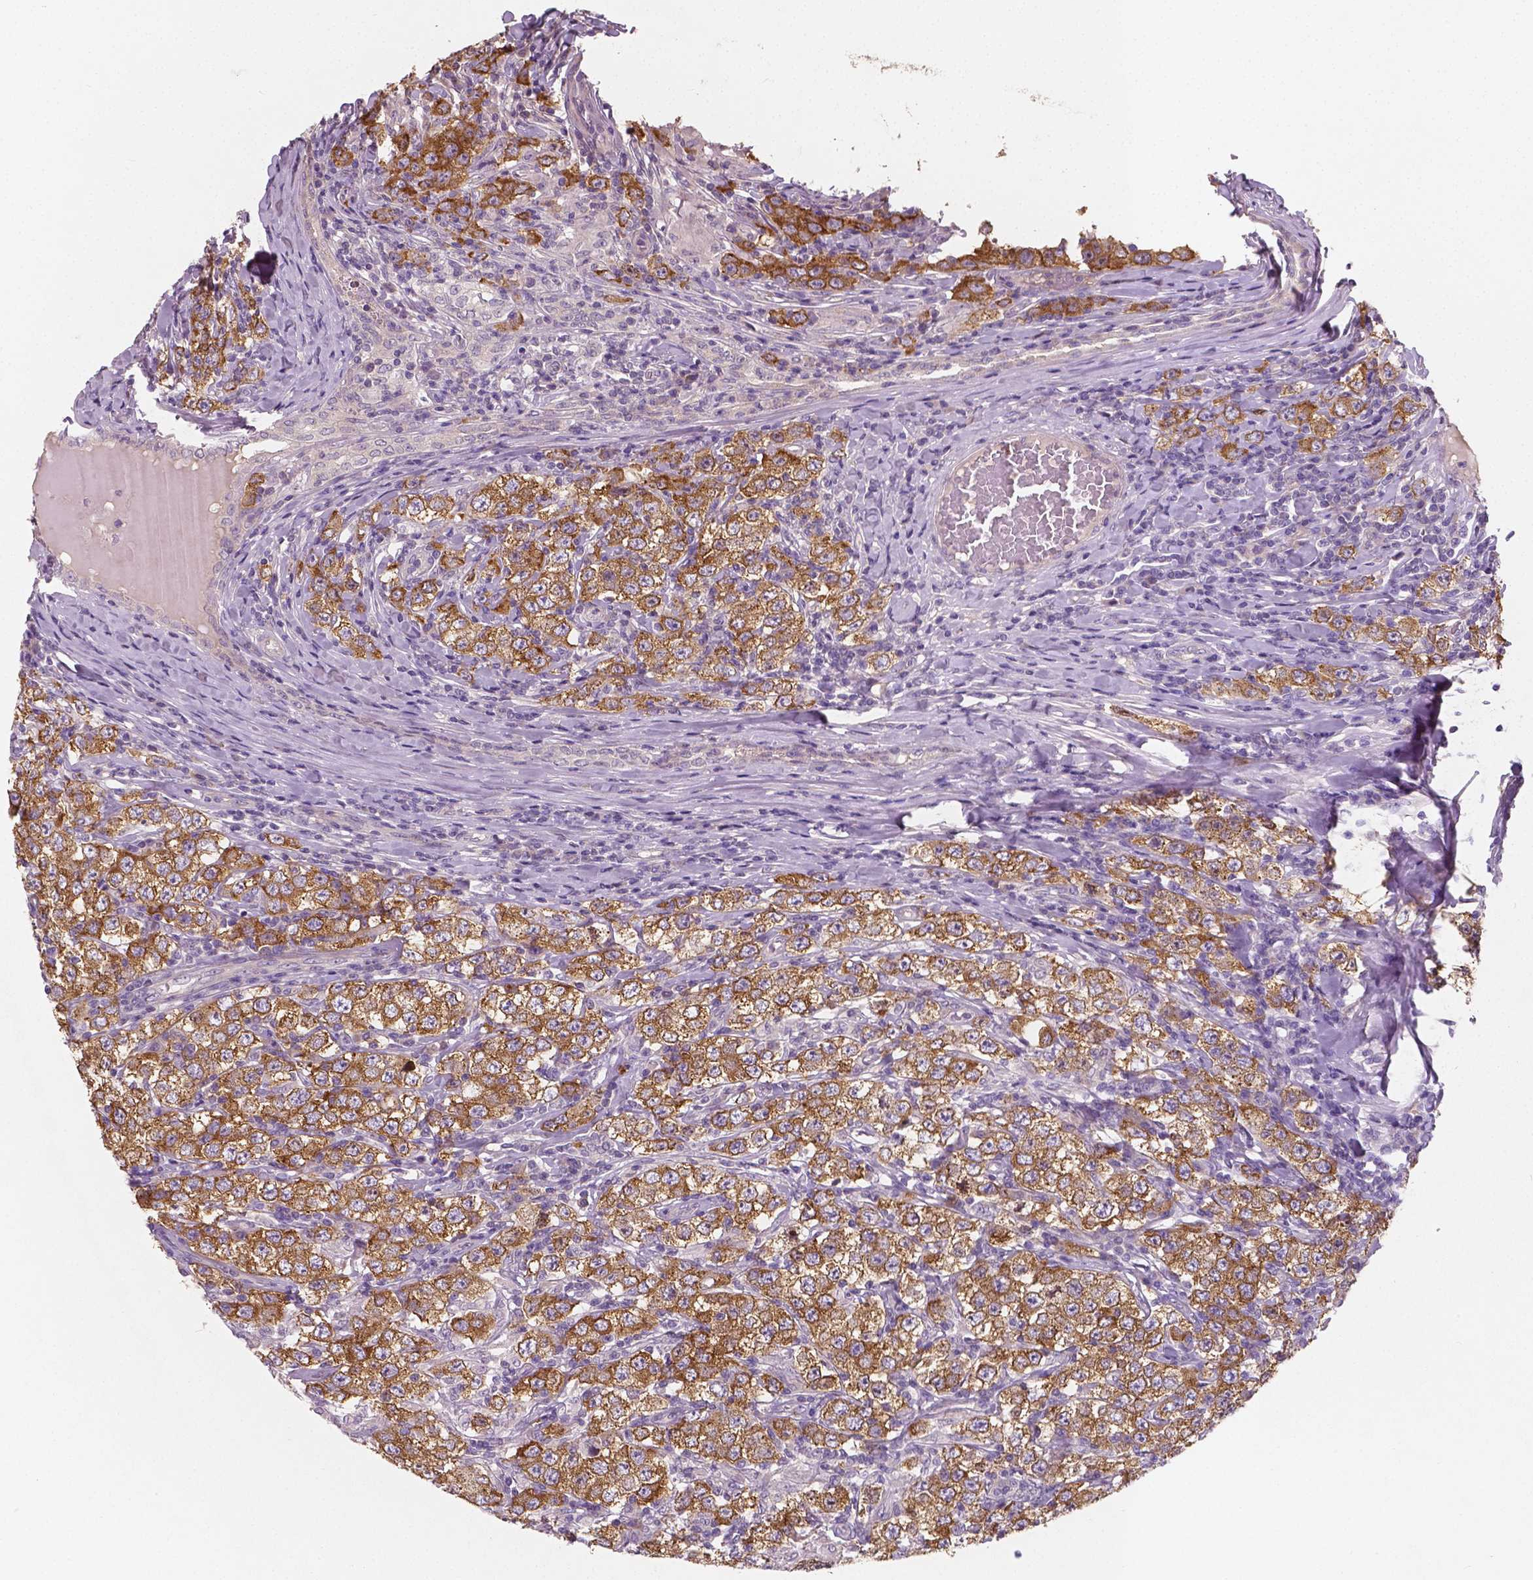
{"staining": {"intensity": "moderate", "quantity": ">75%", "location": "cytoplasmic/membranous"}, "tissue": "testis cancer", "cell_type": "Tumor cells", "image_type": "cancer", "snomed": [{"axis": "morphology", "description": "Seminoma, NOS"}, {"axis": "morphology", "description": "Carcinoma, Embryonal, NOS"}, {"axis": "topography", "description": "Testis"}], "caption": "Testis cancer was stained to show a protein in brown. There is medium levels of moderate cytoplasmic/membranous expression in approximately >75% of tumor cells. (Stains: DAB in brown, nuclei in blue, Microscopy: brightfield microscopy at high magnification).", "gene": "LSM14B", "patient": {"sex": "male", "age": 41}}